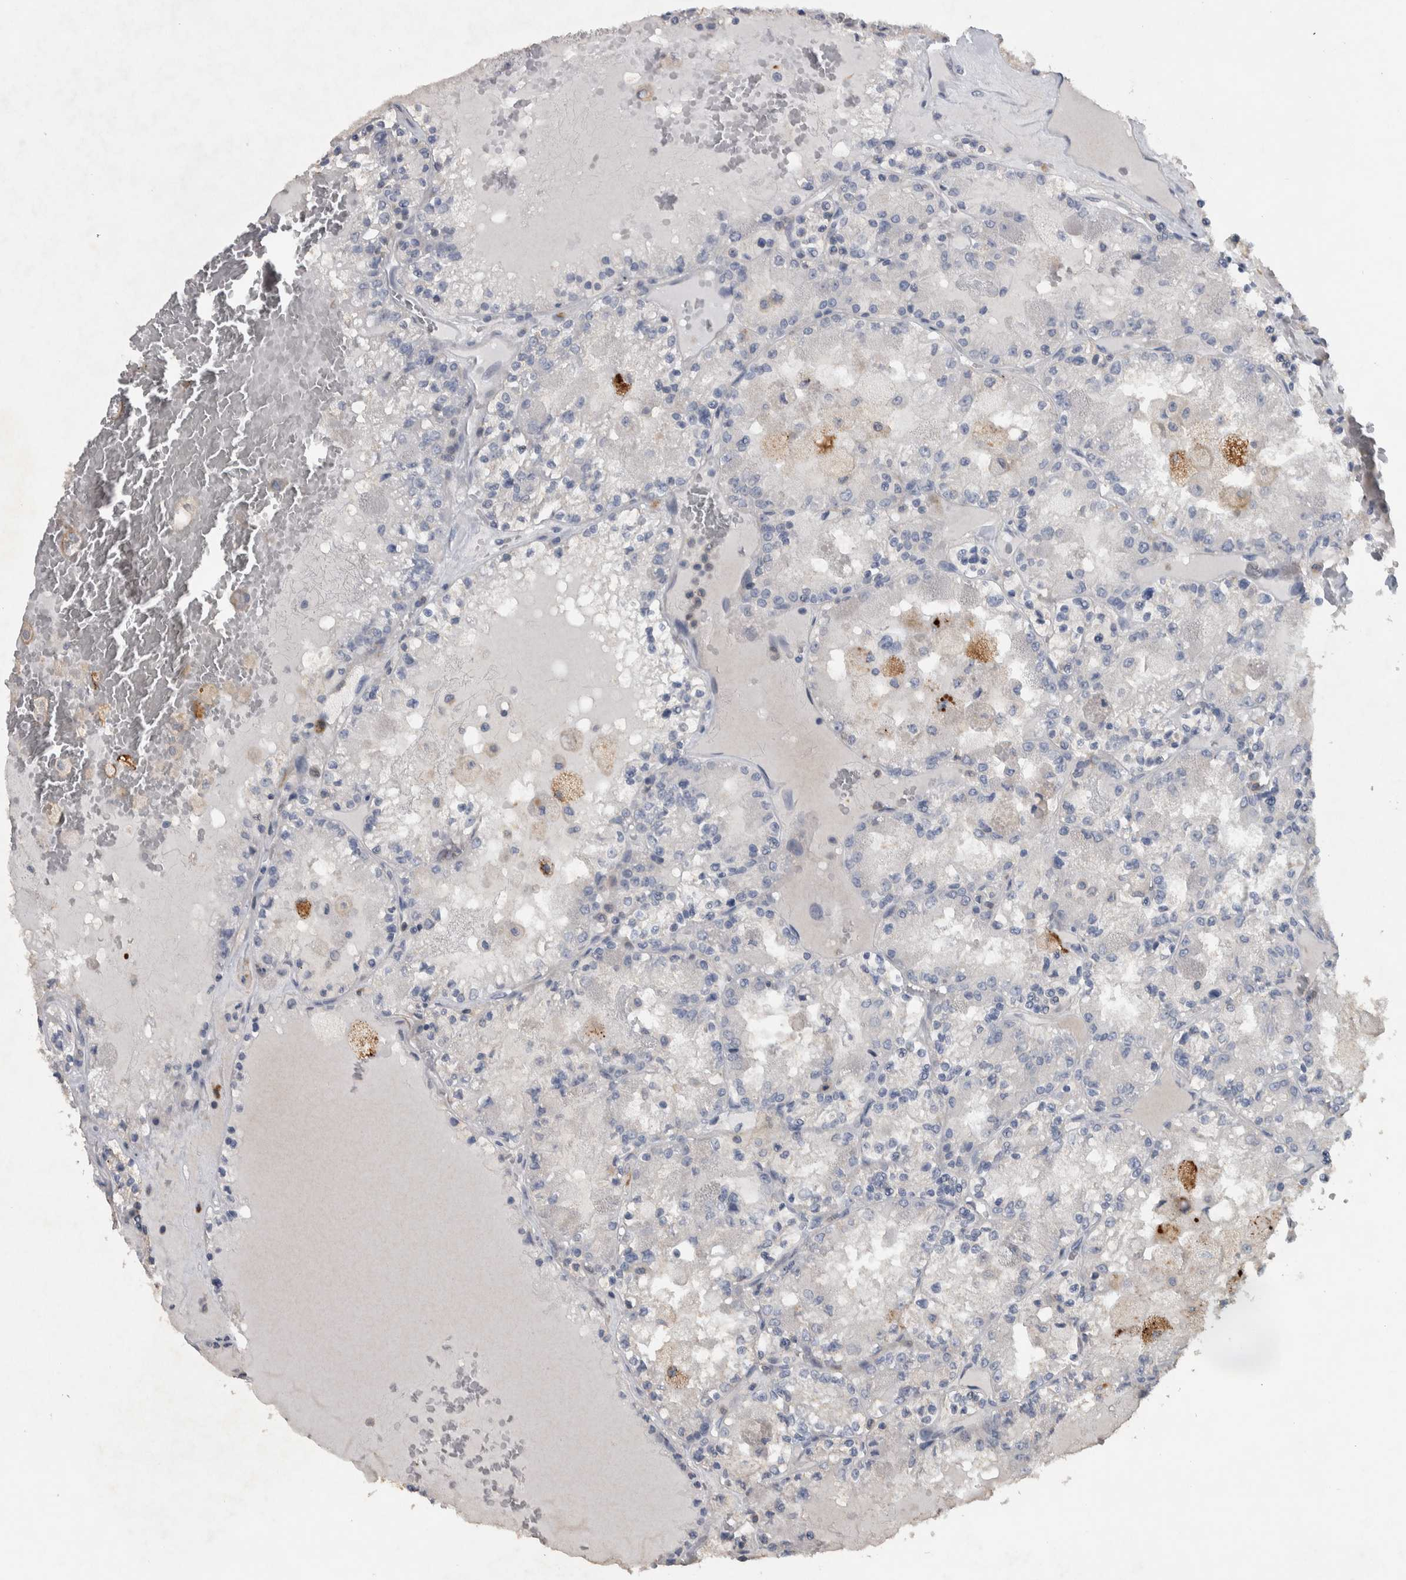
{"staining": {"intensity": "negative", "quantity": "none", "location": "none"}, "tissue": "renal cancer", "cell_type": "Tumor cells", "image_type": "cancer", "snomed": [{"axis": "morphology", "description": "Adenocarcinoma, NOS"}, {"axis": "topography", "description": "Kidney"}], "caption": "Human renal cancer (adenocarcinoma) stained for a protein using immunohistochemistry shows no expression in tumor cells.", "gene": "NT5C2", "patient": {"sex": "female", "age": 56}}